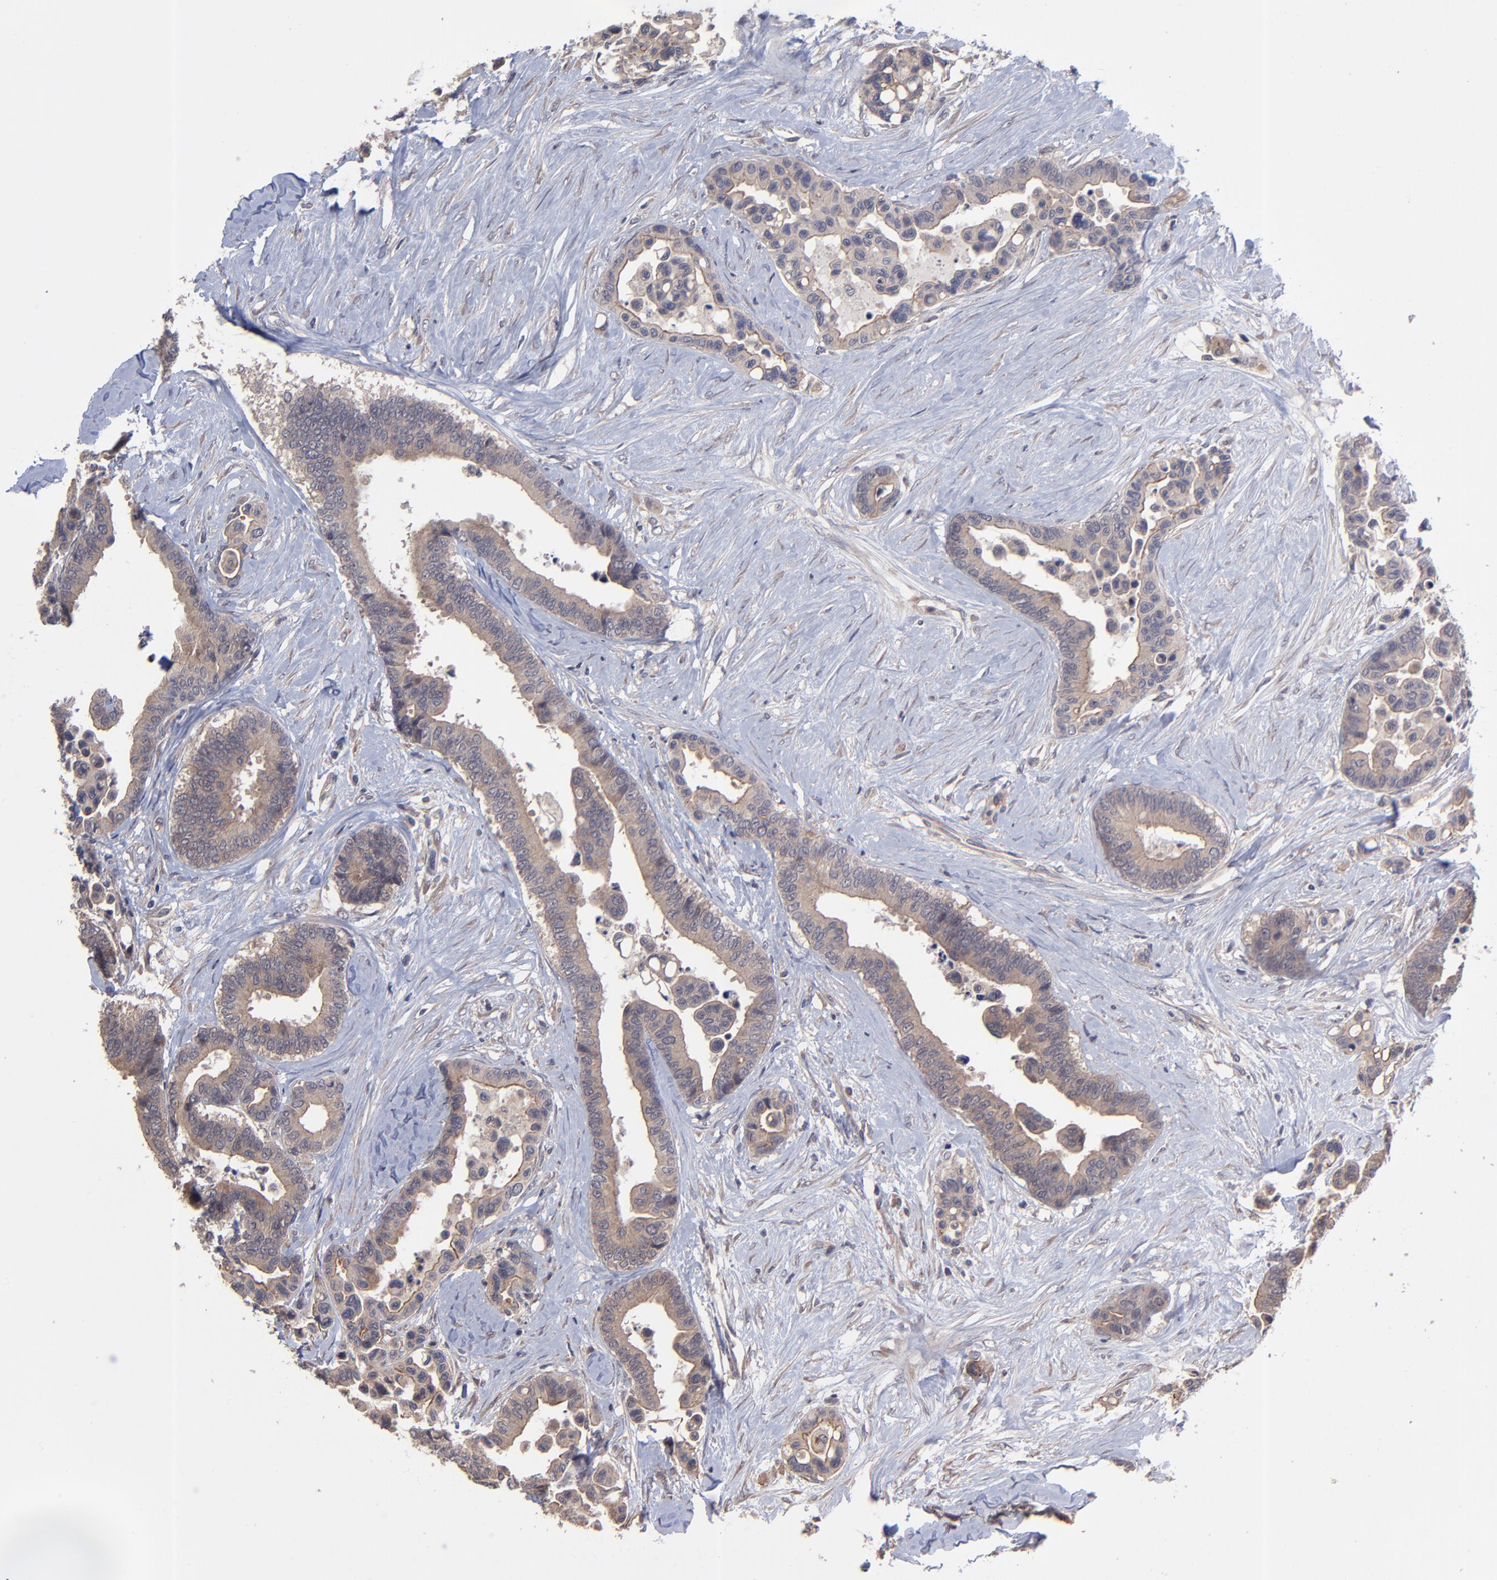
{"staining": {"intensity": "moderate", "quantity": ">75%", "location": "cytoplasmic/membranous"}, "tissue": "colorectal cancer", "cell_type": "Tumor cells", "image_type": "cancer", "snomed": [{"axis": "morphology", "description": "Adenocarcinoma, NOS"}, {"axis": "topography", "description": "Colon"}], "caption": "Immunohistochemistry image of human colorectal adenocarcinoma stained for a protein (brown), which displays medium levels of moderate cytoplasmic/membranous expression in approximately >75% of tumor cells.", "gene": "ZNF780B", "patient": {"sex": "male", "age": 82}}